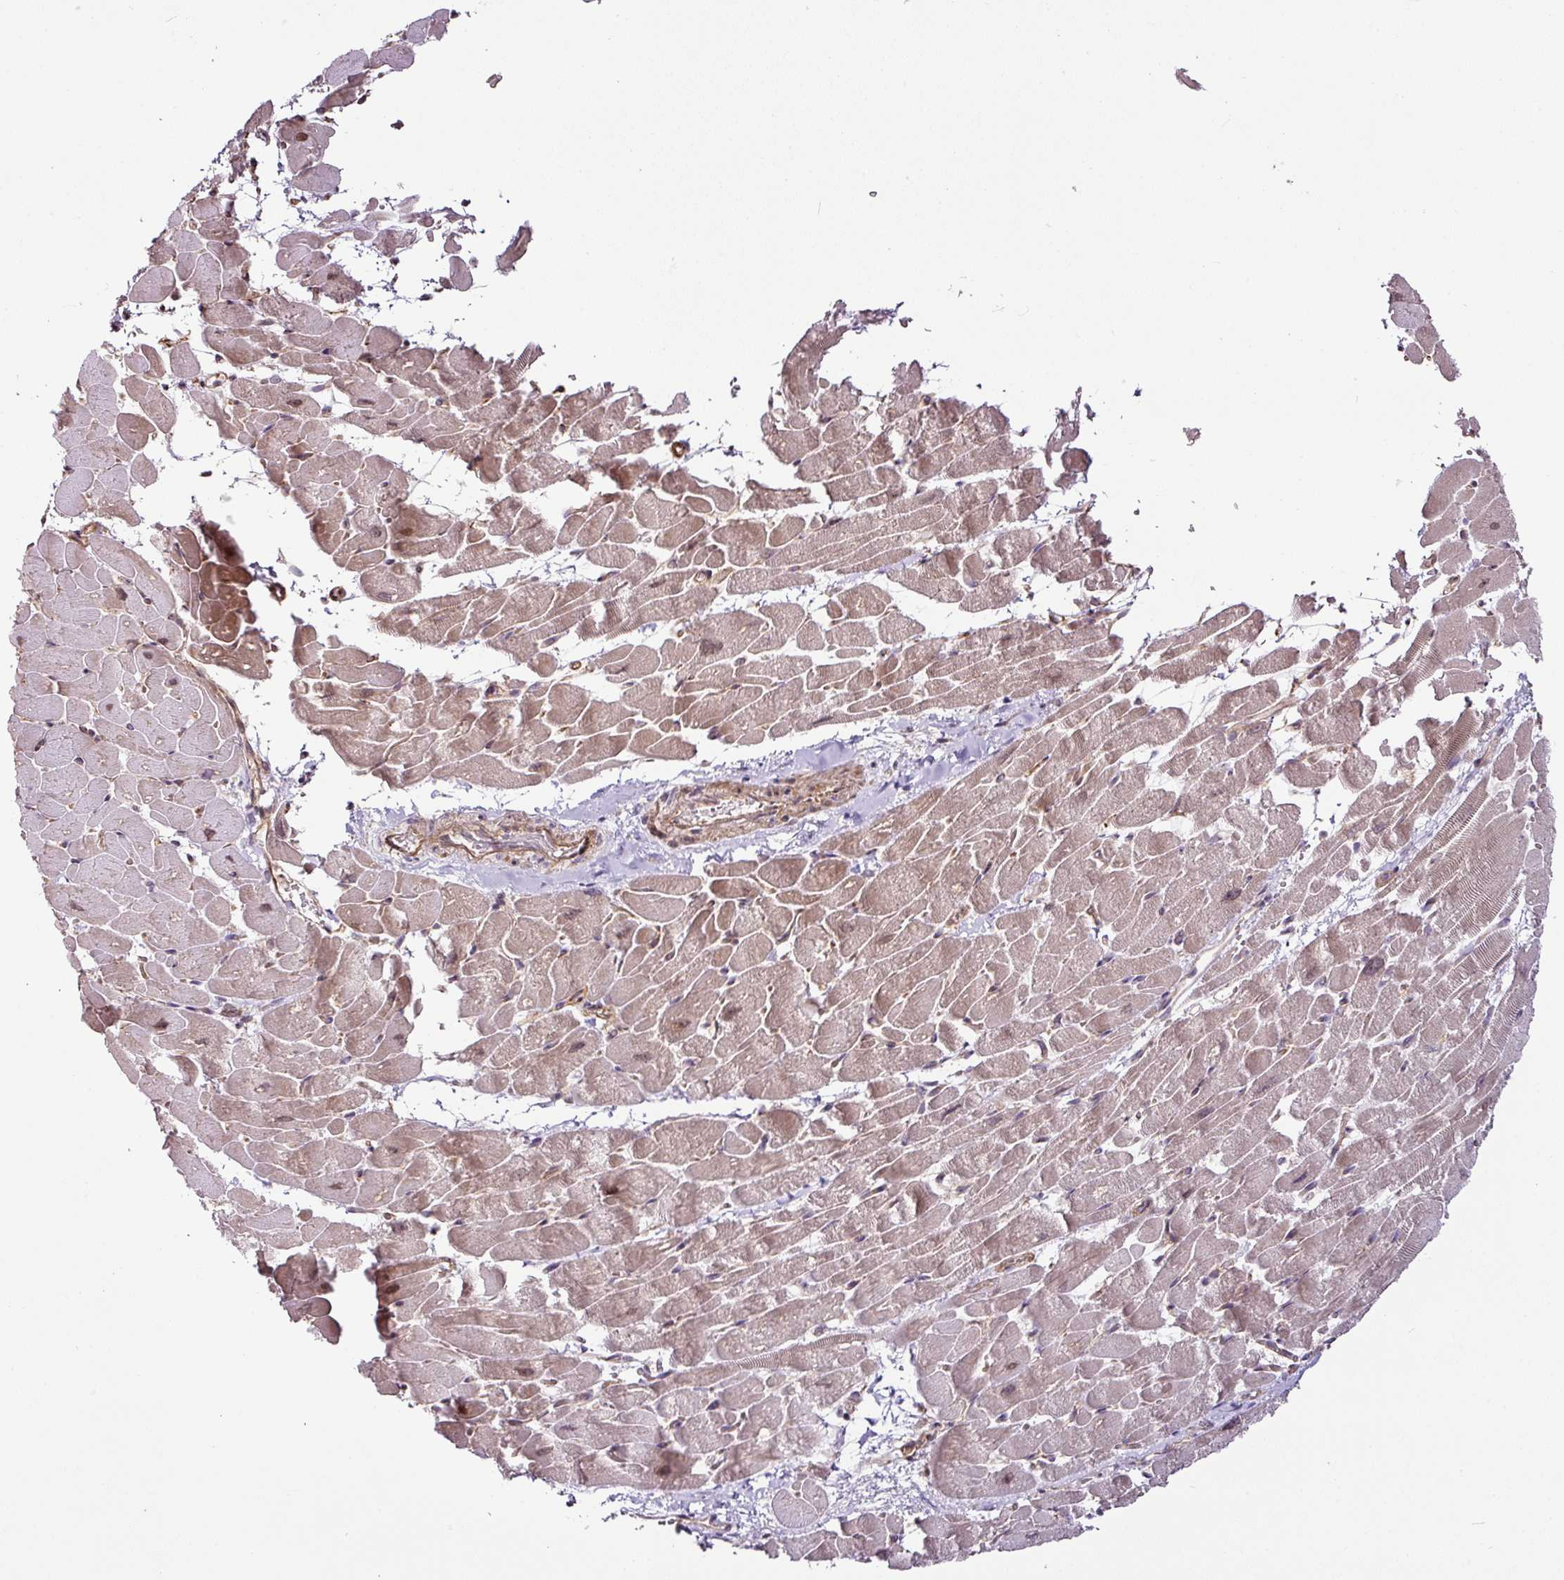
{"staining": {"intensity": "moderate", "quantity": "25%-75%", "location": "cytoplasmic/membranous,nuclear"}, "tissue": "heart muscle", "cell_type": "Cardiomyocytes", "image_type": "normal", "snomed": [{"axis": "morphology", "description": "Normal tissue, NOS"}, {"axis": "topography", "description": "Heart"}], "caption": "Immunohistochemical staining of benign heart muscle demonstrates medium levels of moderate cytoplasmic/membranous,nuclear staining in about 25%-75% of cardiomyocytes. The protein is shown in brown color, while the nuclei are stained blue.", "gene": "DCAF13", "patient": {"sex": "male", "age": 37}}